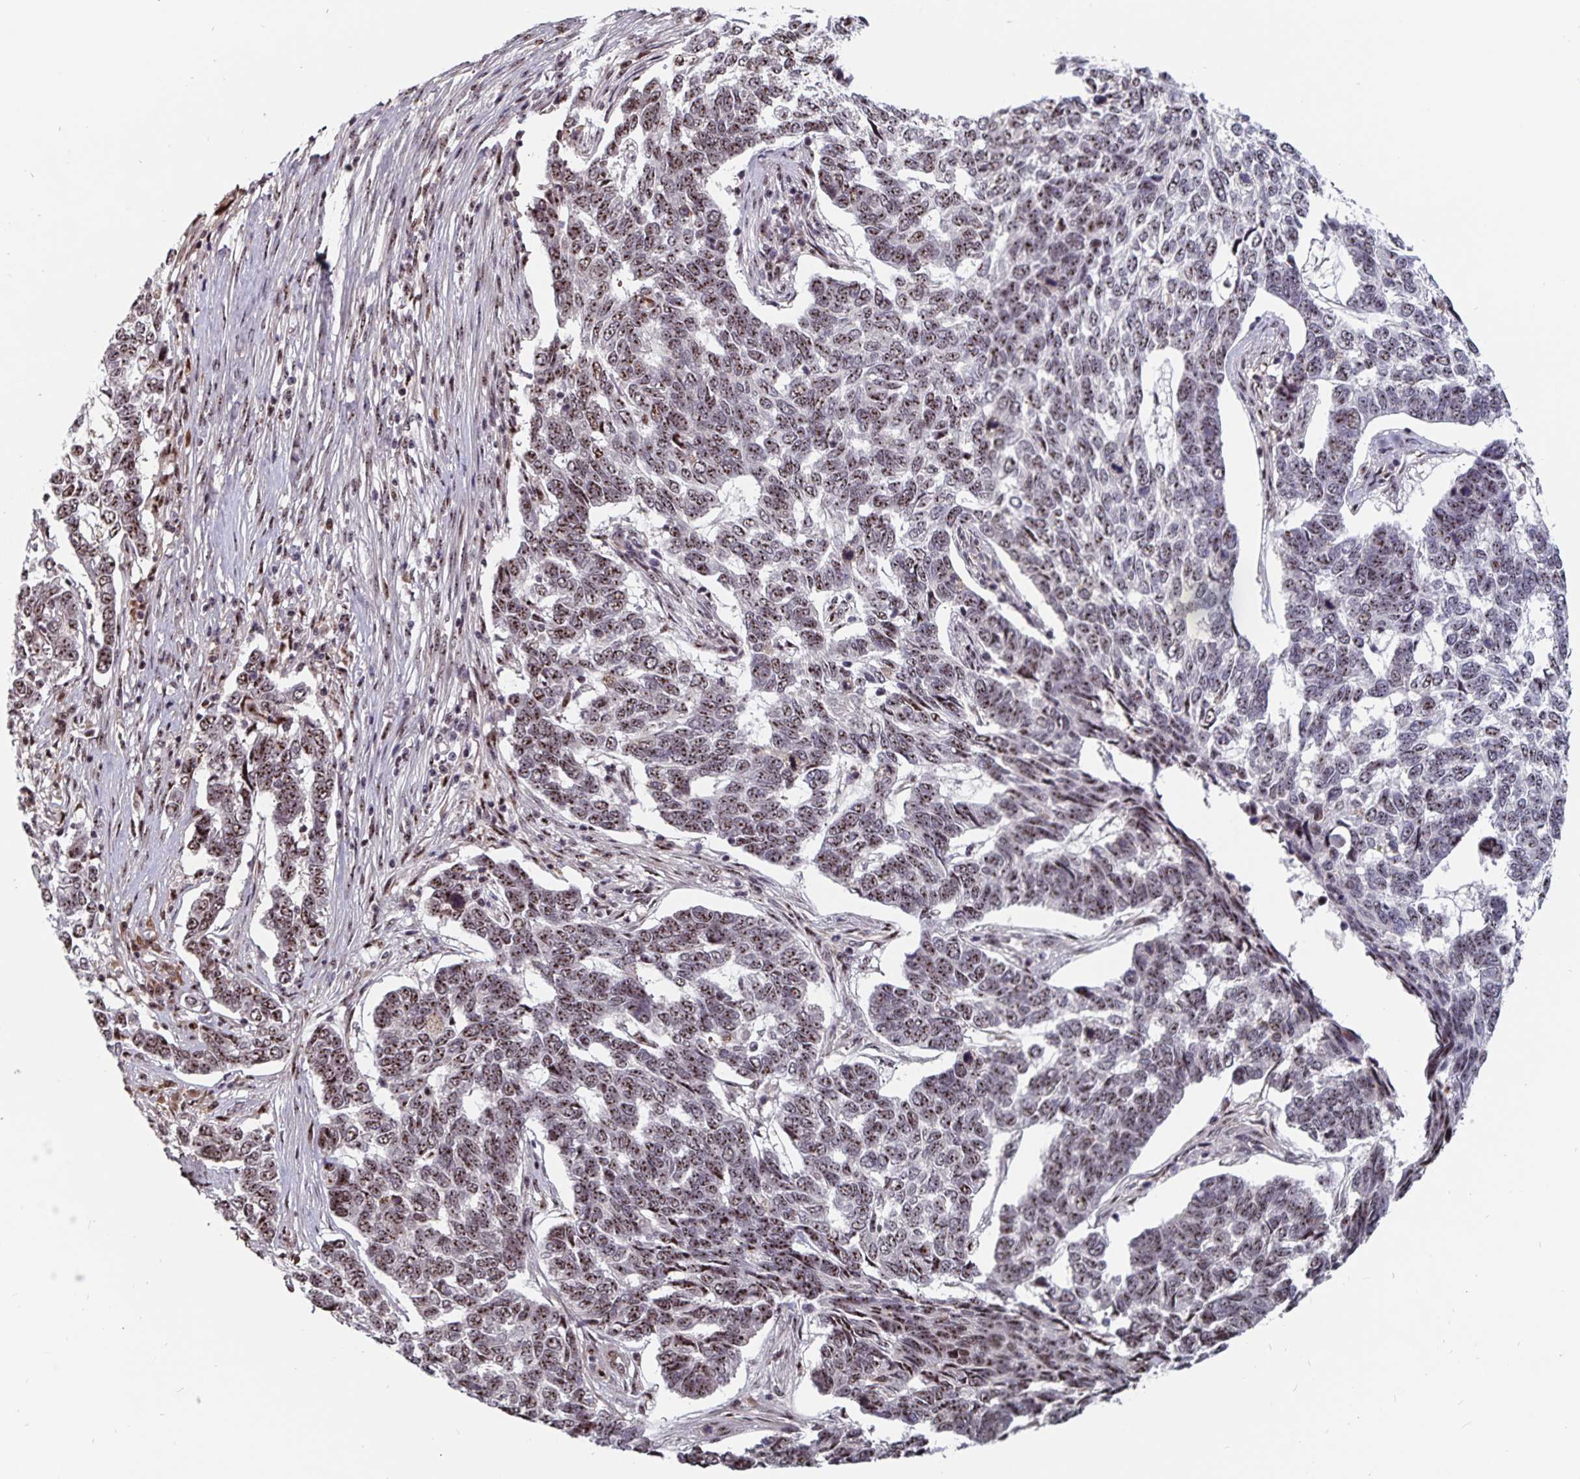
{"staining": {"intensity": "moderate", "quantity": "25%-75%", "location": "nuclear"}, "tissue": "skin cancer", "cell_type": "Tumor cells", "image_type": "cancer", "snomed": [{"axis": "morphology", "description": "Basal cell carcinoma"}, {"axis": "topography", "description": "Skin"}], "caption": "The immunohistochemical stain shows moderate nuclear expression in tumor cells of basal cell carcinoma (skin) tissue.", "gene": "LAS1L", "patient": {"sex": "female", "age": 65}}